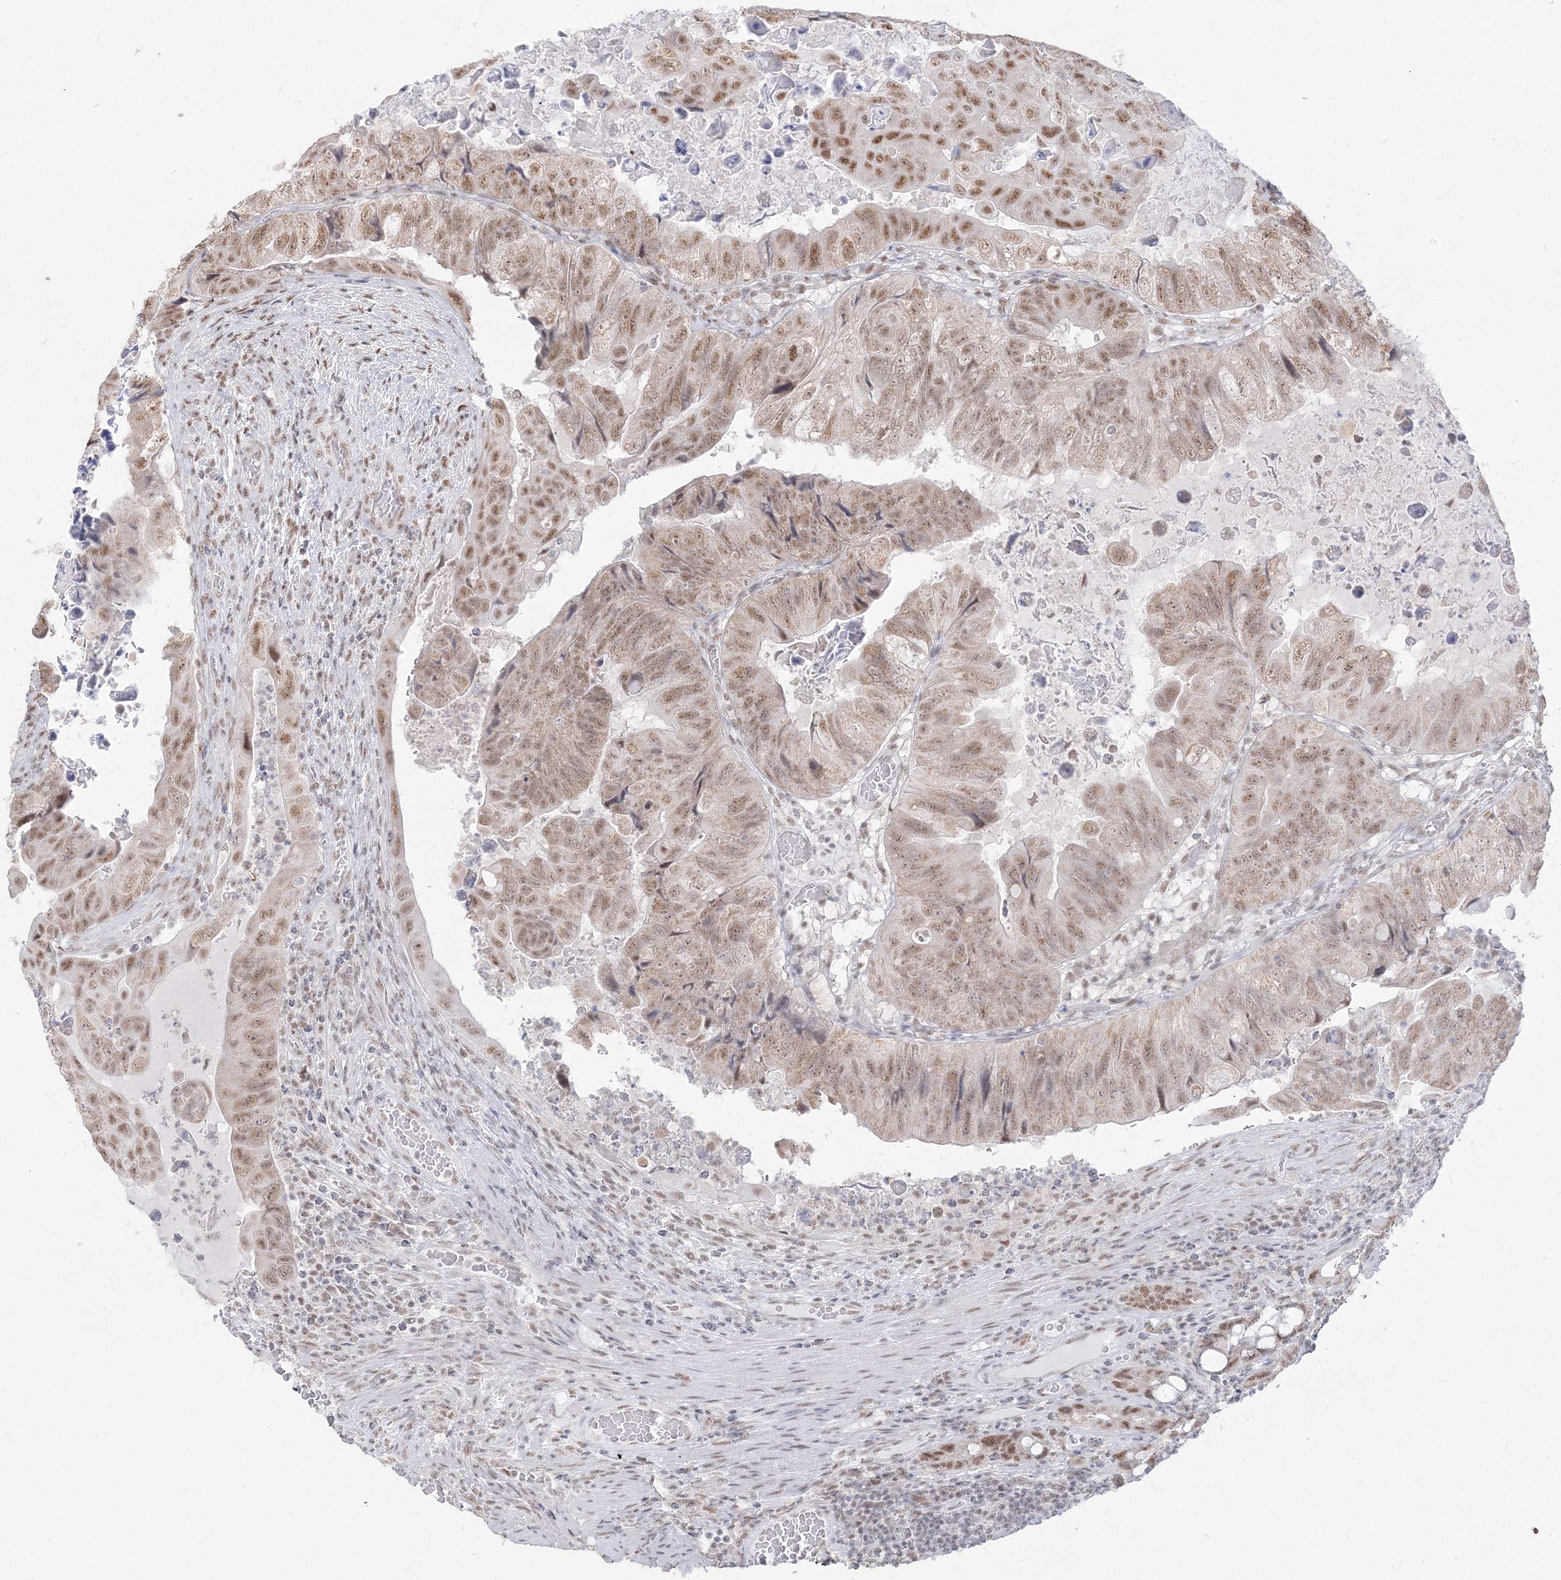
{"staining": {"intensity": "moderate", "quantity": ">75%", "location": "nuclear"}, "tissue": "colorectal cancer", "cell_type": "Tumor cells", "image_type": "cancer", "snomed": [{"axis": "morphology", "description": "Adenocarcinoma, NOS"}, {"axis": "topography", "description": "Rectum"}], "caption": "Protein analysis of colorectal cancer tissue exhibits moderate nuclear expression in about >75% of tumor cells.", "gene": "PPP4R2", "patient": {"sex": "male", "age": 63}}